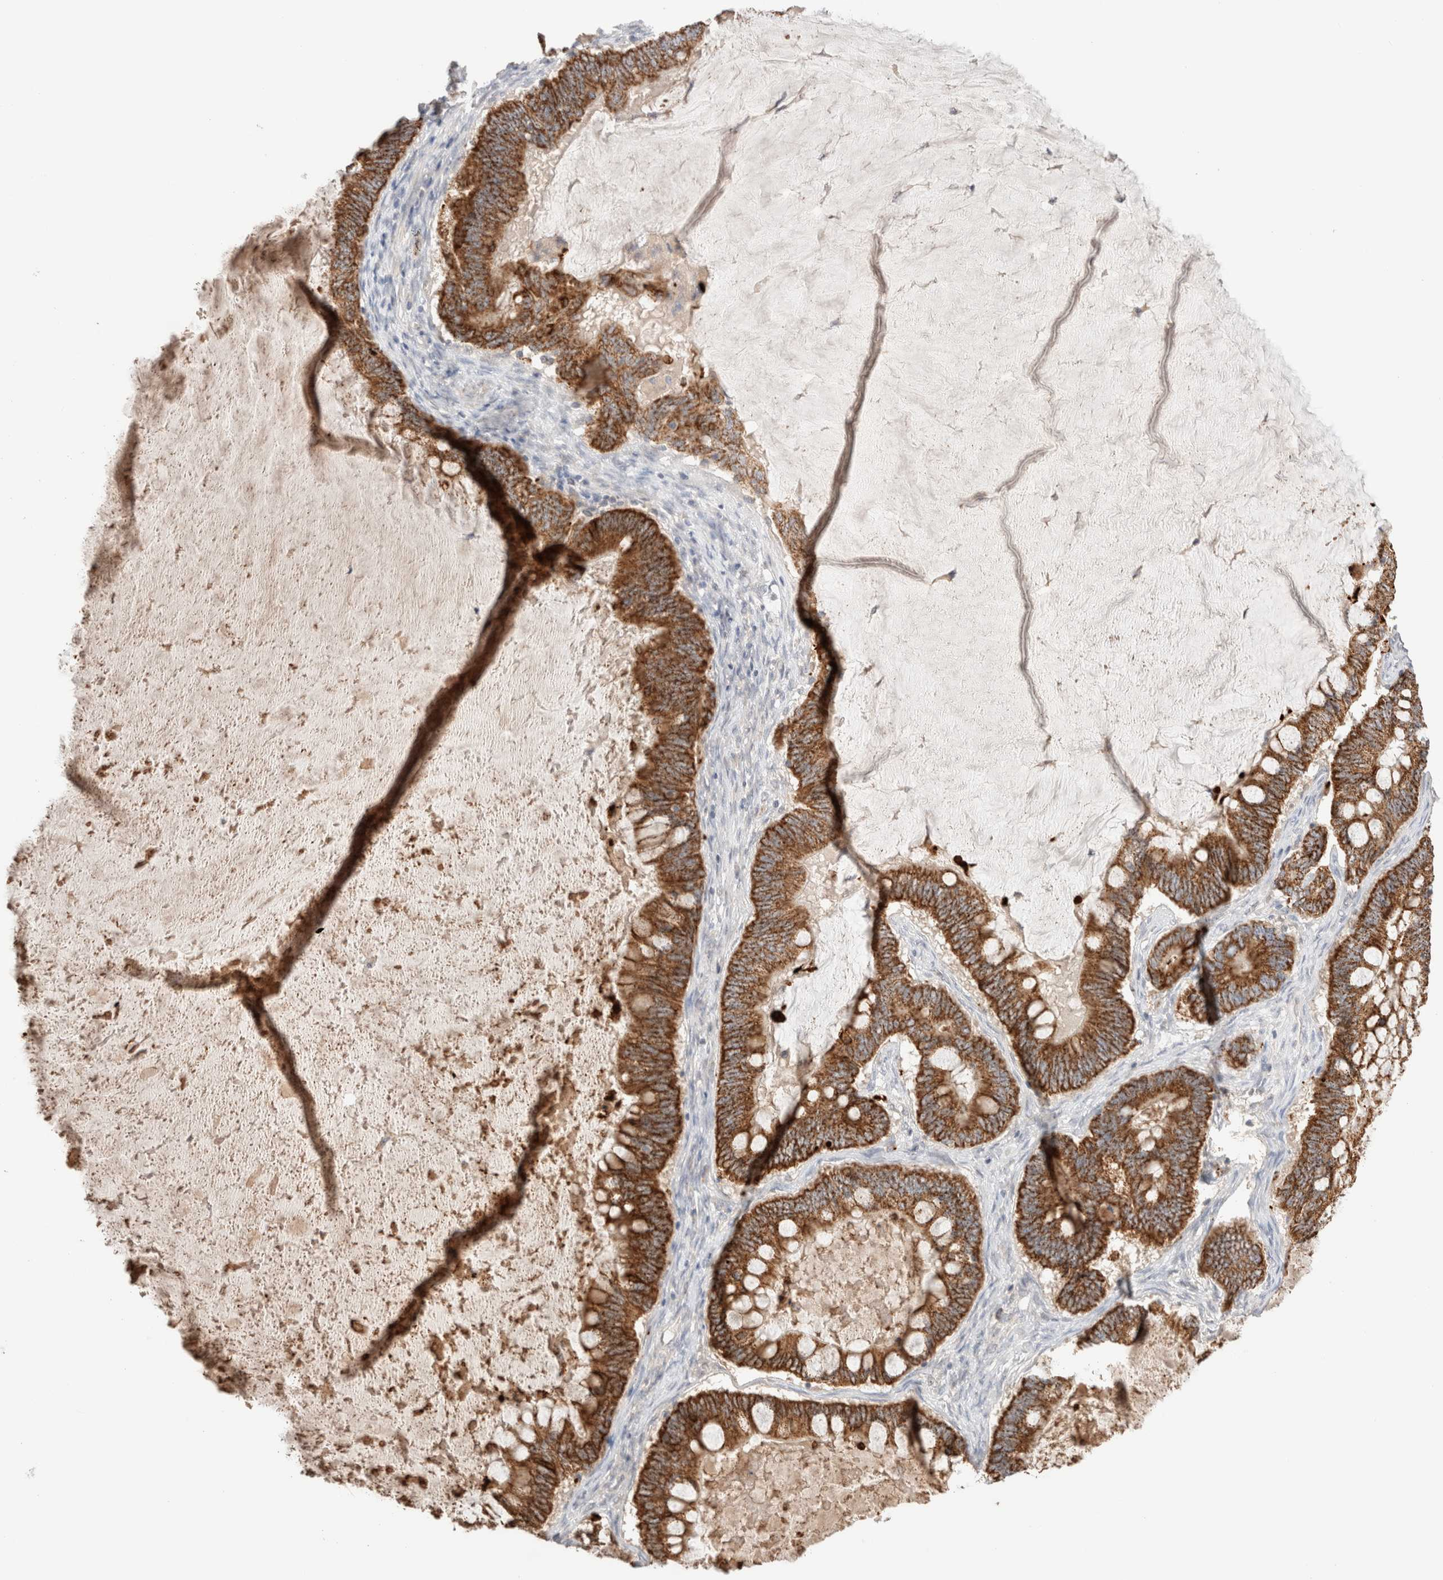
{"staining": {"intensity": "strong", "quantity": ">75%", "location": "cytoplasmic/membranous"}, "tissue": "ovarian cancer", "cell_type": "Tumor cells", "image_type": "cancer", "snomed": [{"axis": "morphology", "description": "Cystadenocarcinoma, mucinous, NOS"}, {"axis": "topography", "description": "Ovary"}], "caption": "Human ovarian cancer (mucinous cystadenocarcinoma) stained with a protein marker exhibits strong staining in tumor cells.", "gene": "TRIM41", "patient": {"sex": "female", "age": 61}}